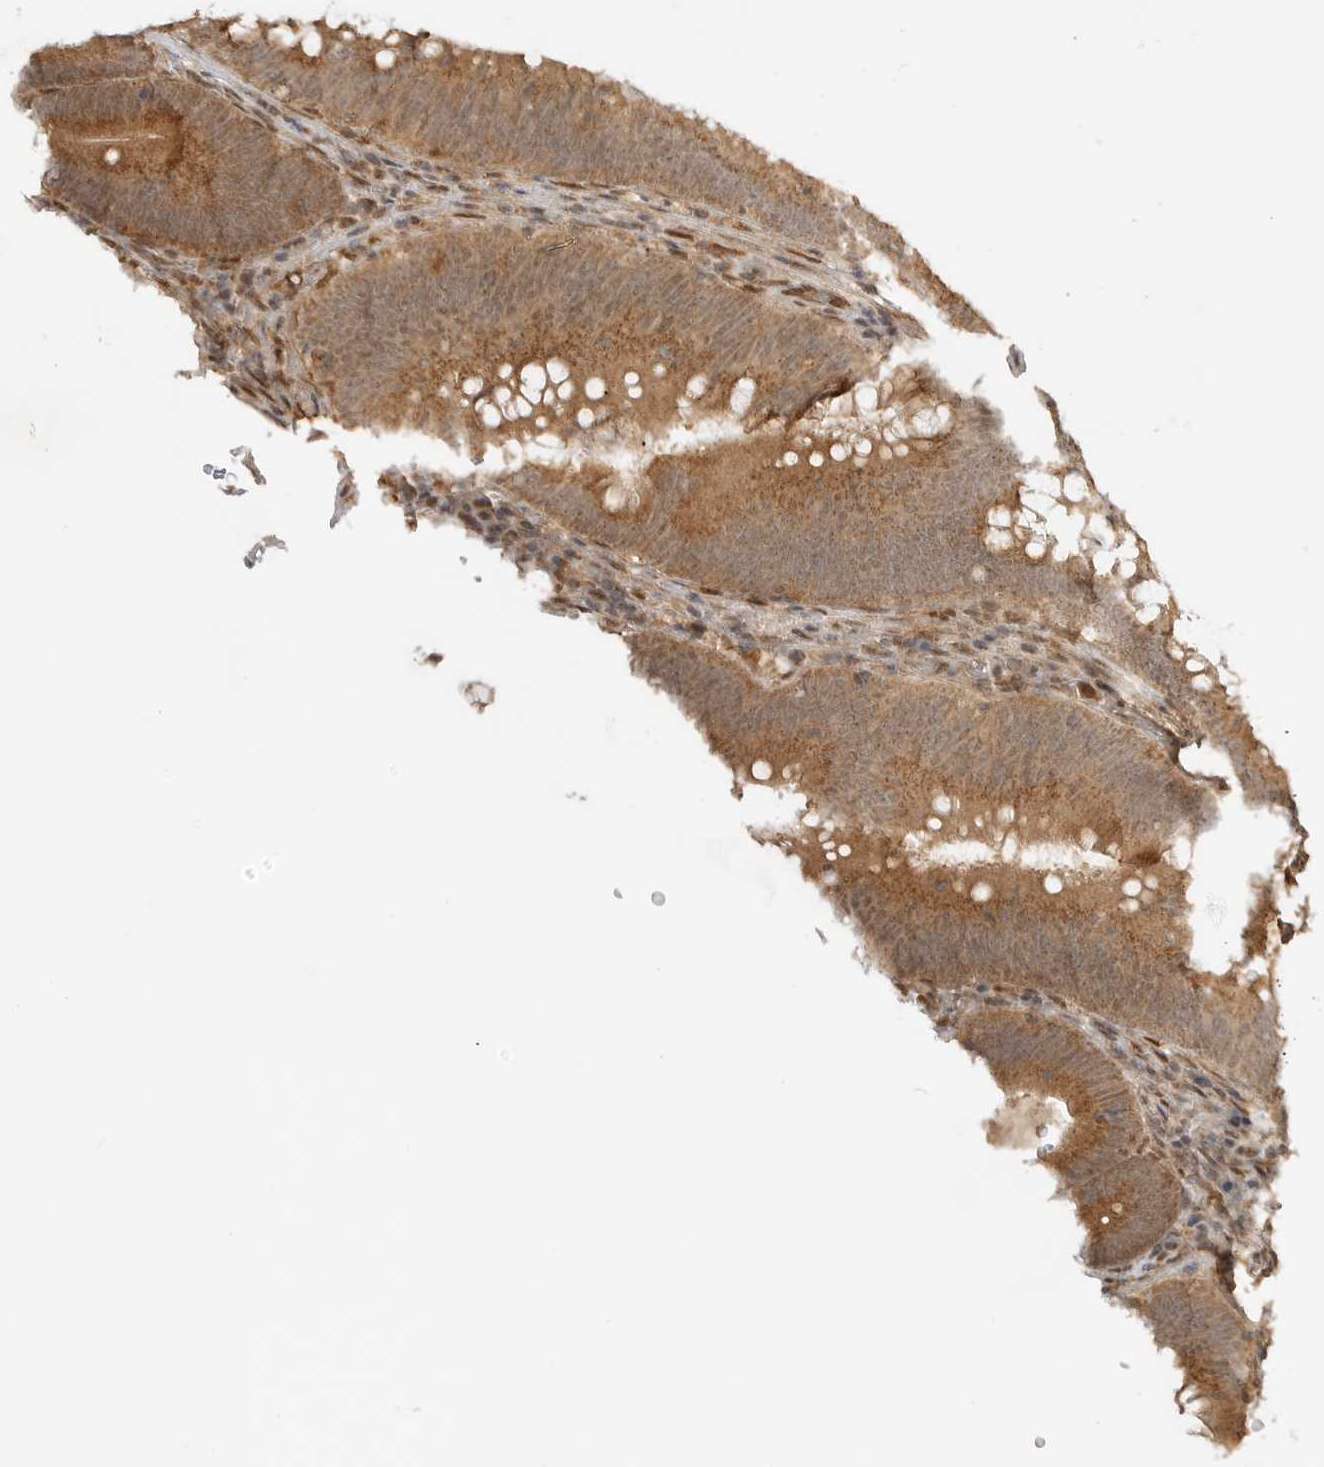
{"staining": {"intensity": "moderate", "quantity": ">75%", "location": "cytoplasmic/membranous"}, "tissue": "colorectal cancer", "cell_type": "Tumor cells", "image_type": "cancer", "snomed": [{"axis": "morphology", "description": "Normal tissue, NOS"}, {"axis": "topography", "description": "Colon"}], "caption": "This micrograph exhibits IHC staining of colorectal cancer, with medium moderate cytoplasmic/membranous expression in approximately >75% of tumor cells.", "gene": "ALKAL1", "patient": {"sex": "female", "age": 82}}